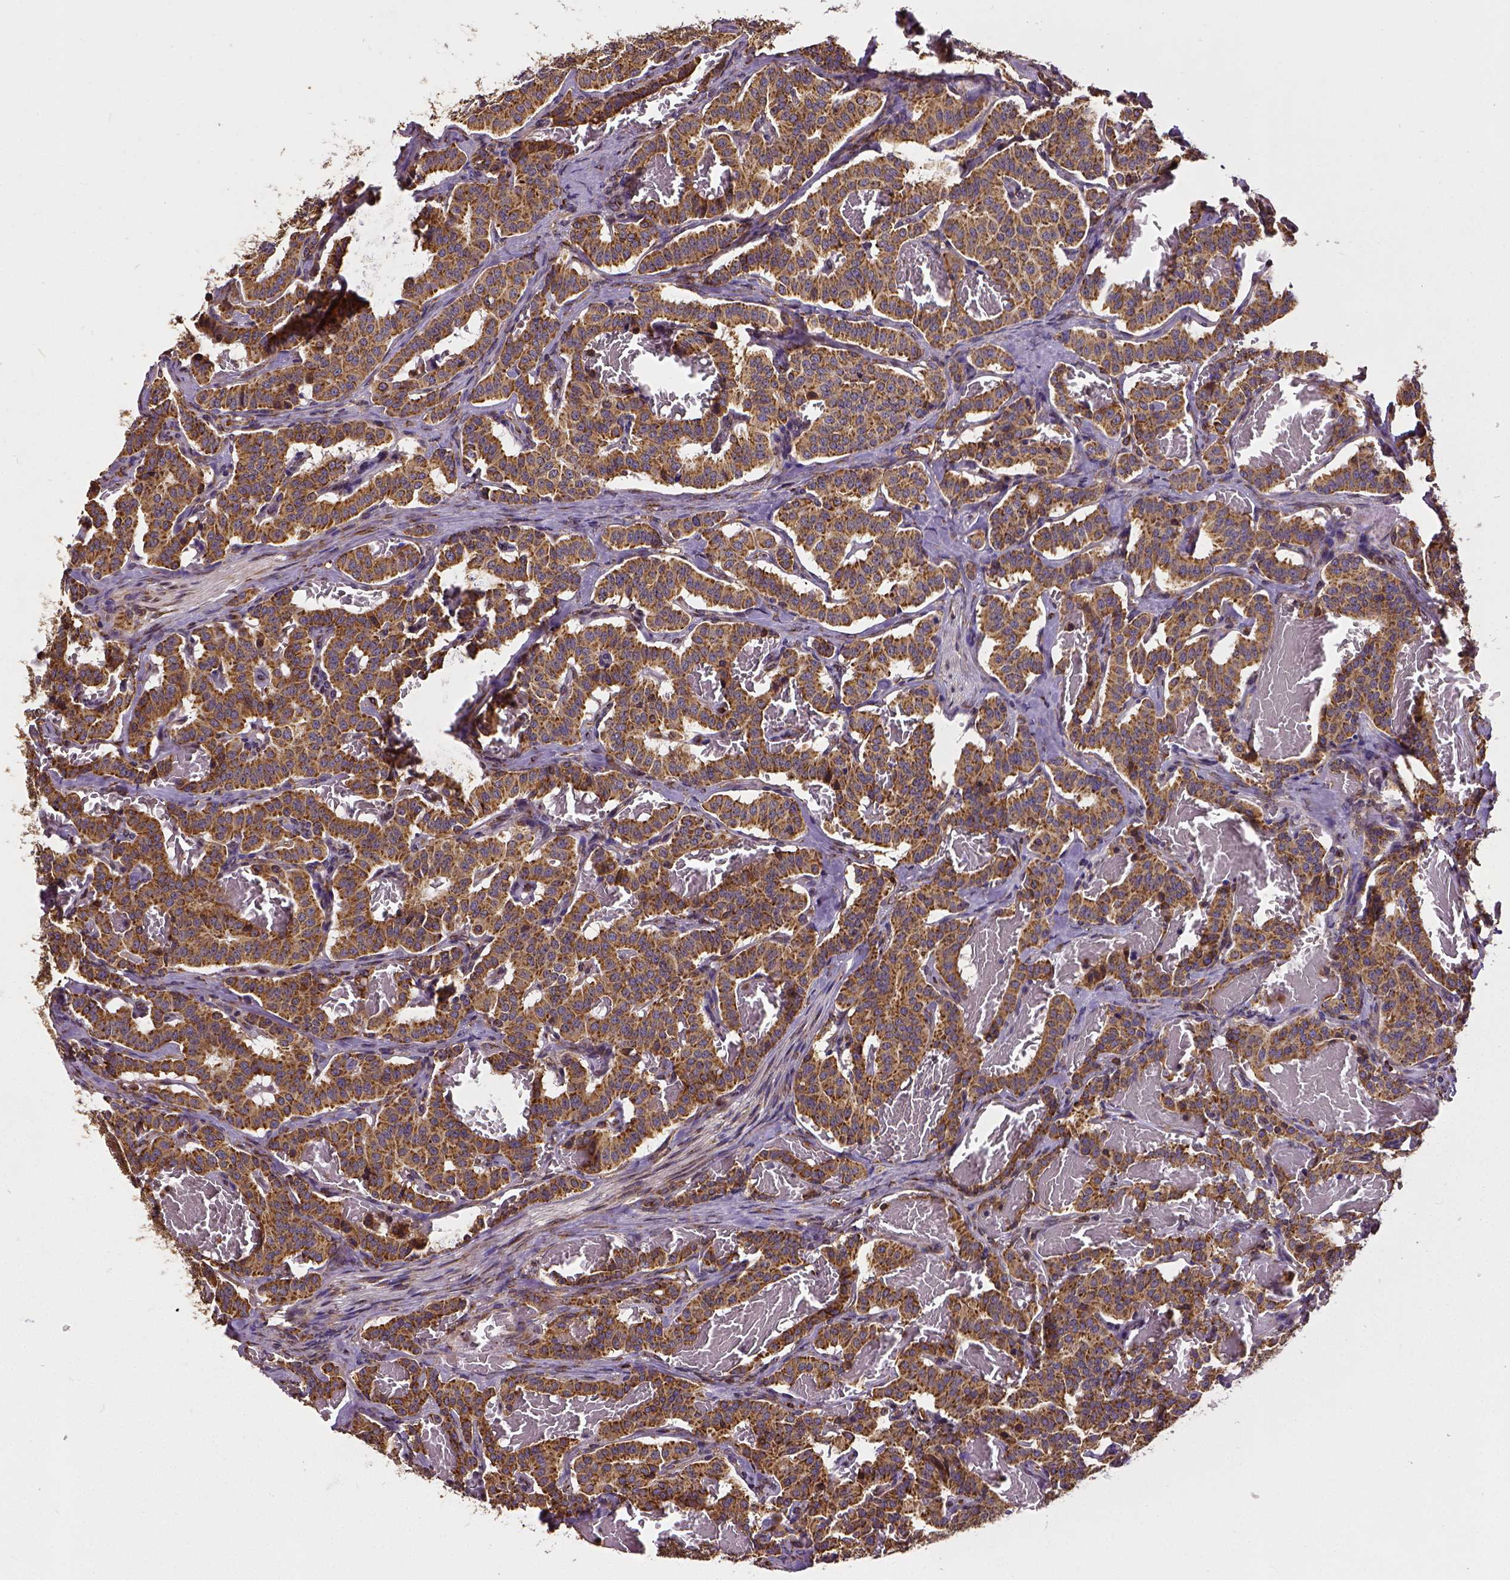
{"staining": {"intensity": "strong", "quantity": ">75%", "location": "cytoplasmic/membranous"}, "tissue": "carcinoid", "cell_type": "Tumor cells", "image_type": "cancer", "snomed": [{"axis": "morphology", "description": "Carcinoid, malignant, NOS"}, {"axis": "topography", "description": "Lung"}], "caption": "Immunohistochemical staining of malignant carcinoid demonstrates high levels of strong cytoplasmic/membranous protein staining in about >75% of tumor cells.", "gene": "MTDH", "patient": {"sex": "female", "age": 46}}